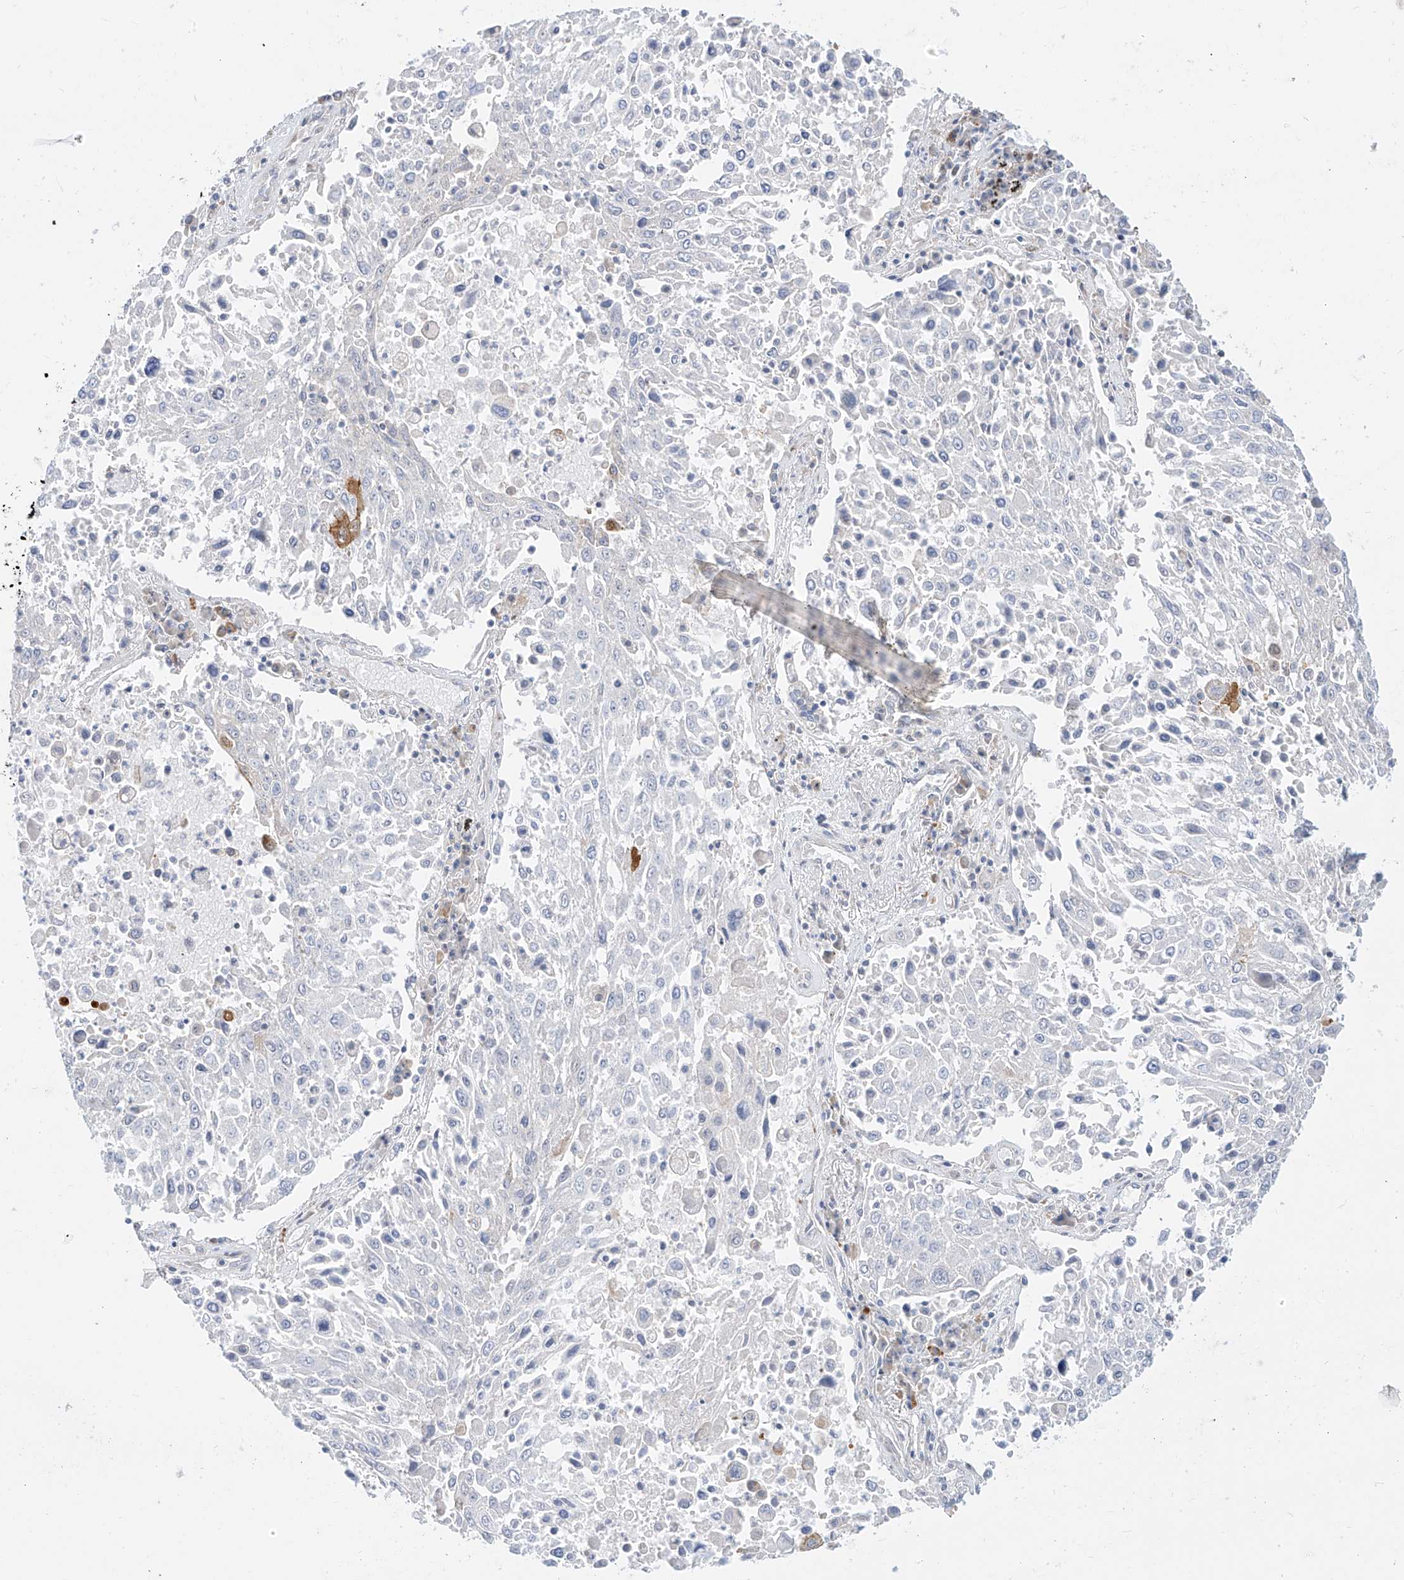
{"staining": {"intensity": "negative", "quantity": "none", "location": "none"}, "tissue": "lung cancer", "cell_type": "Tumor cells", "image_type": "cancer", "snomed": [{"axis": "morphology", "description": "Squamous cell carcinoma, NOS"}, {"axis": "topography", "description": "Lung"}], "caption": "IHC photomicrograph of neoplastic tissue: lung cancer stained with DAB (3,3'-diaminobenzidine) shows no significant protein staining in tumor cells.", "gene": "SYTL3", "patient": {"sex": "male", "age": 65}}